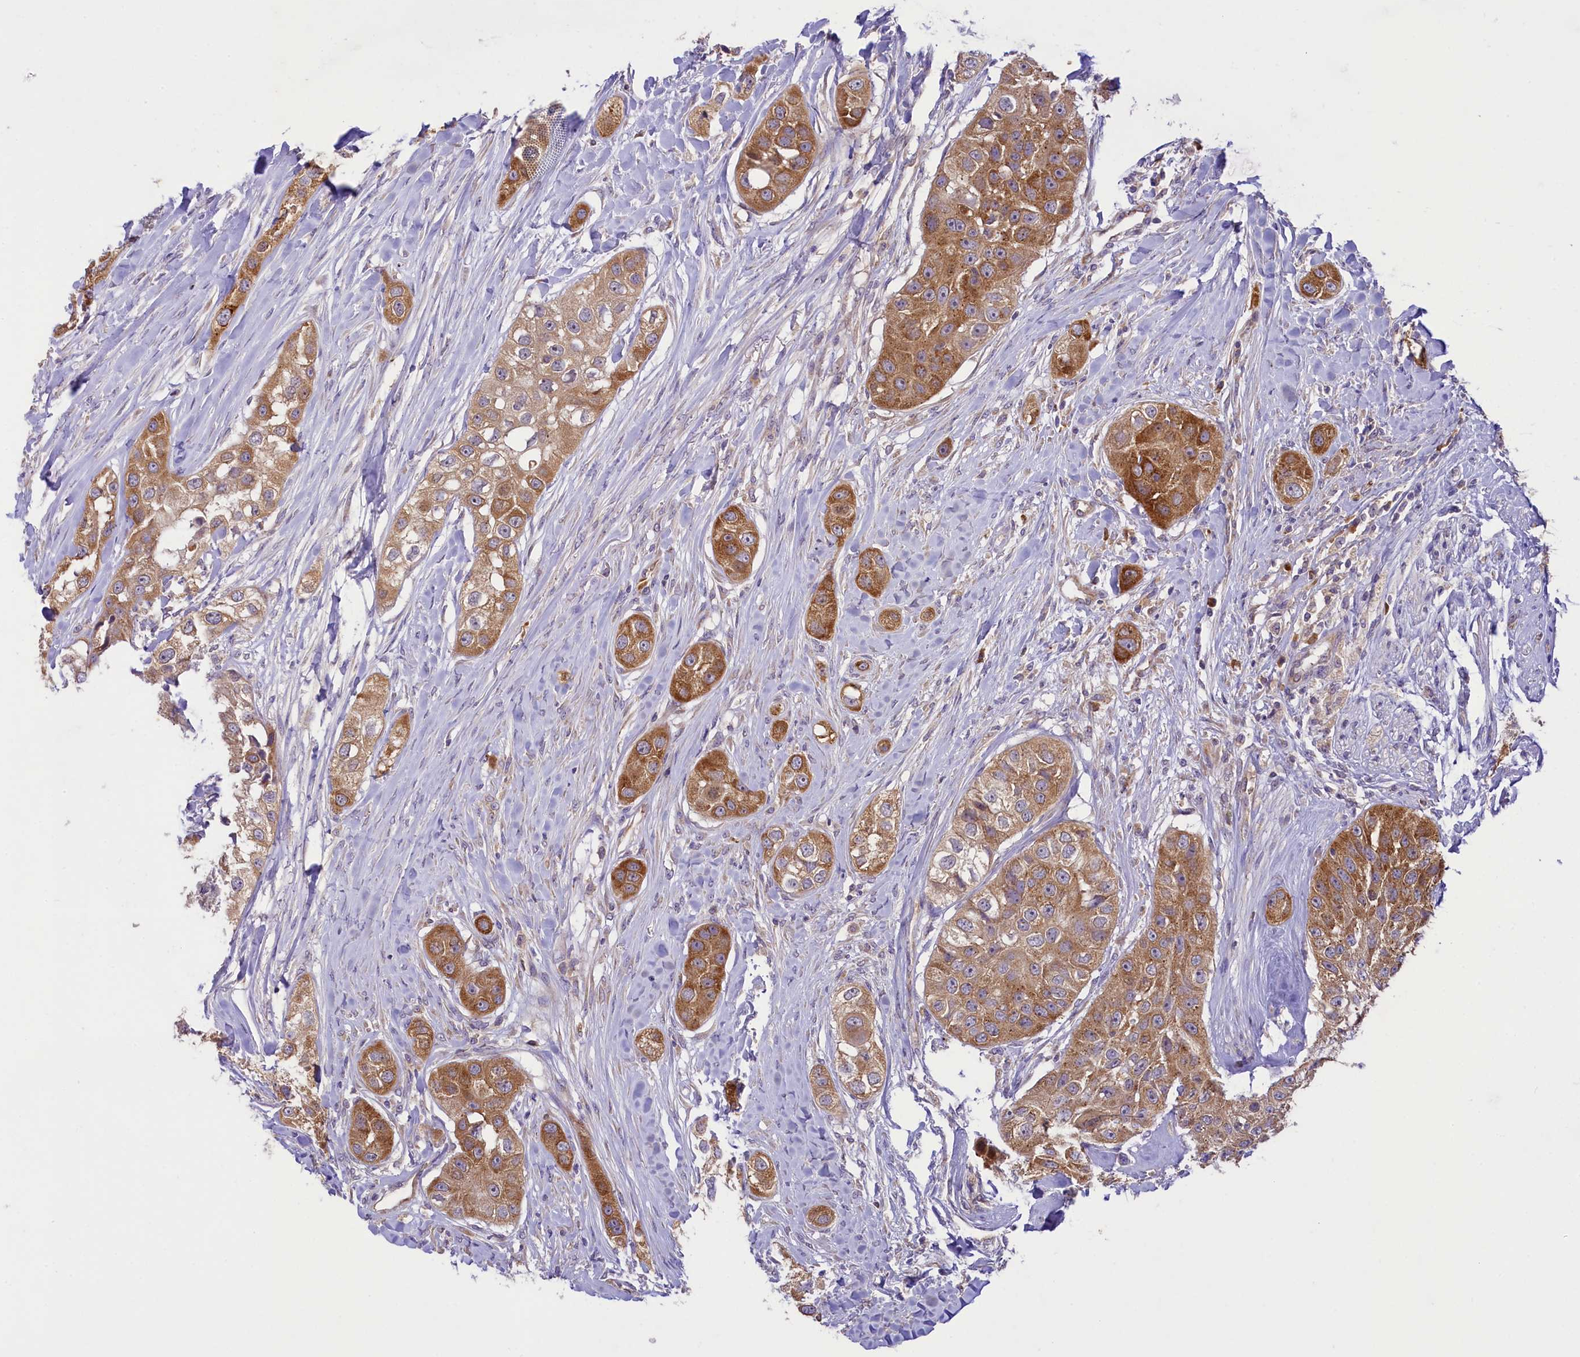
{"staining": {"intensity": "strong", "quantity": "25%-75%", "location": "cytoplasmic/membranous"}, "tissue": "head and neck cancer", "cell_type": "Tumor cells", "image_type": "cancer", "snomed": [{"axis": "morphology", "description": "Normal tissue, NOS"}, {"axis": "morphology", "description": "Squamous cell carcinoma, NOS"}, {"axis": "topography", "description": "Skeletal muscle"}, {"axis": "topography", "description": "Head-Neck"}], "caption": "Immunohistochemistry (IHC) of human head and neck cancer reveals high levels of strong cytoplasmic/membranous expression in about 25%-75% of tumor cells.", "gene": "LARP4", "patient": {"sex": "male", "age": 51}}